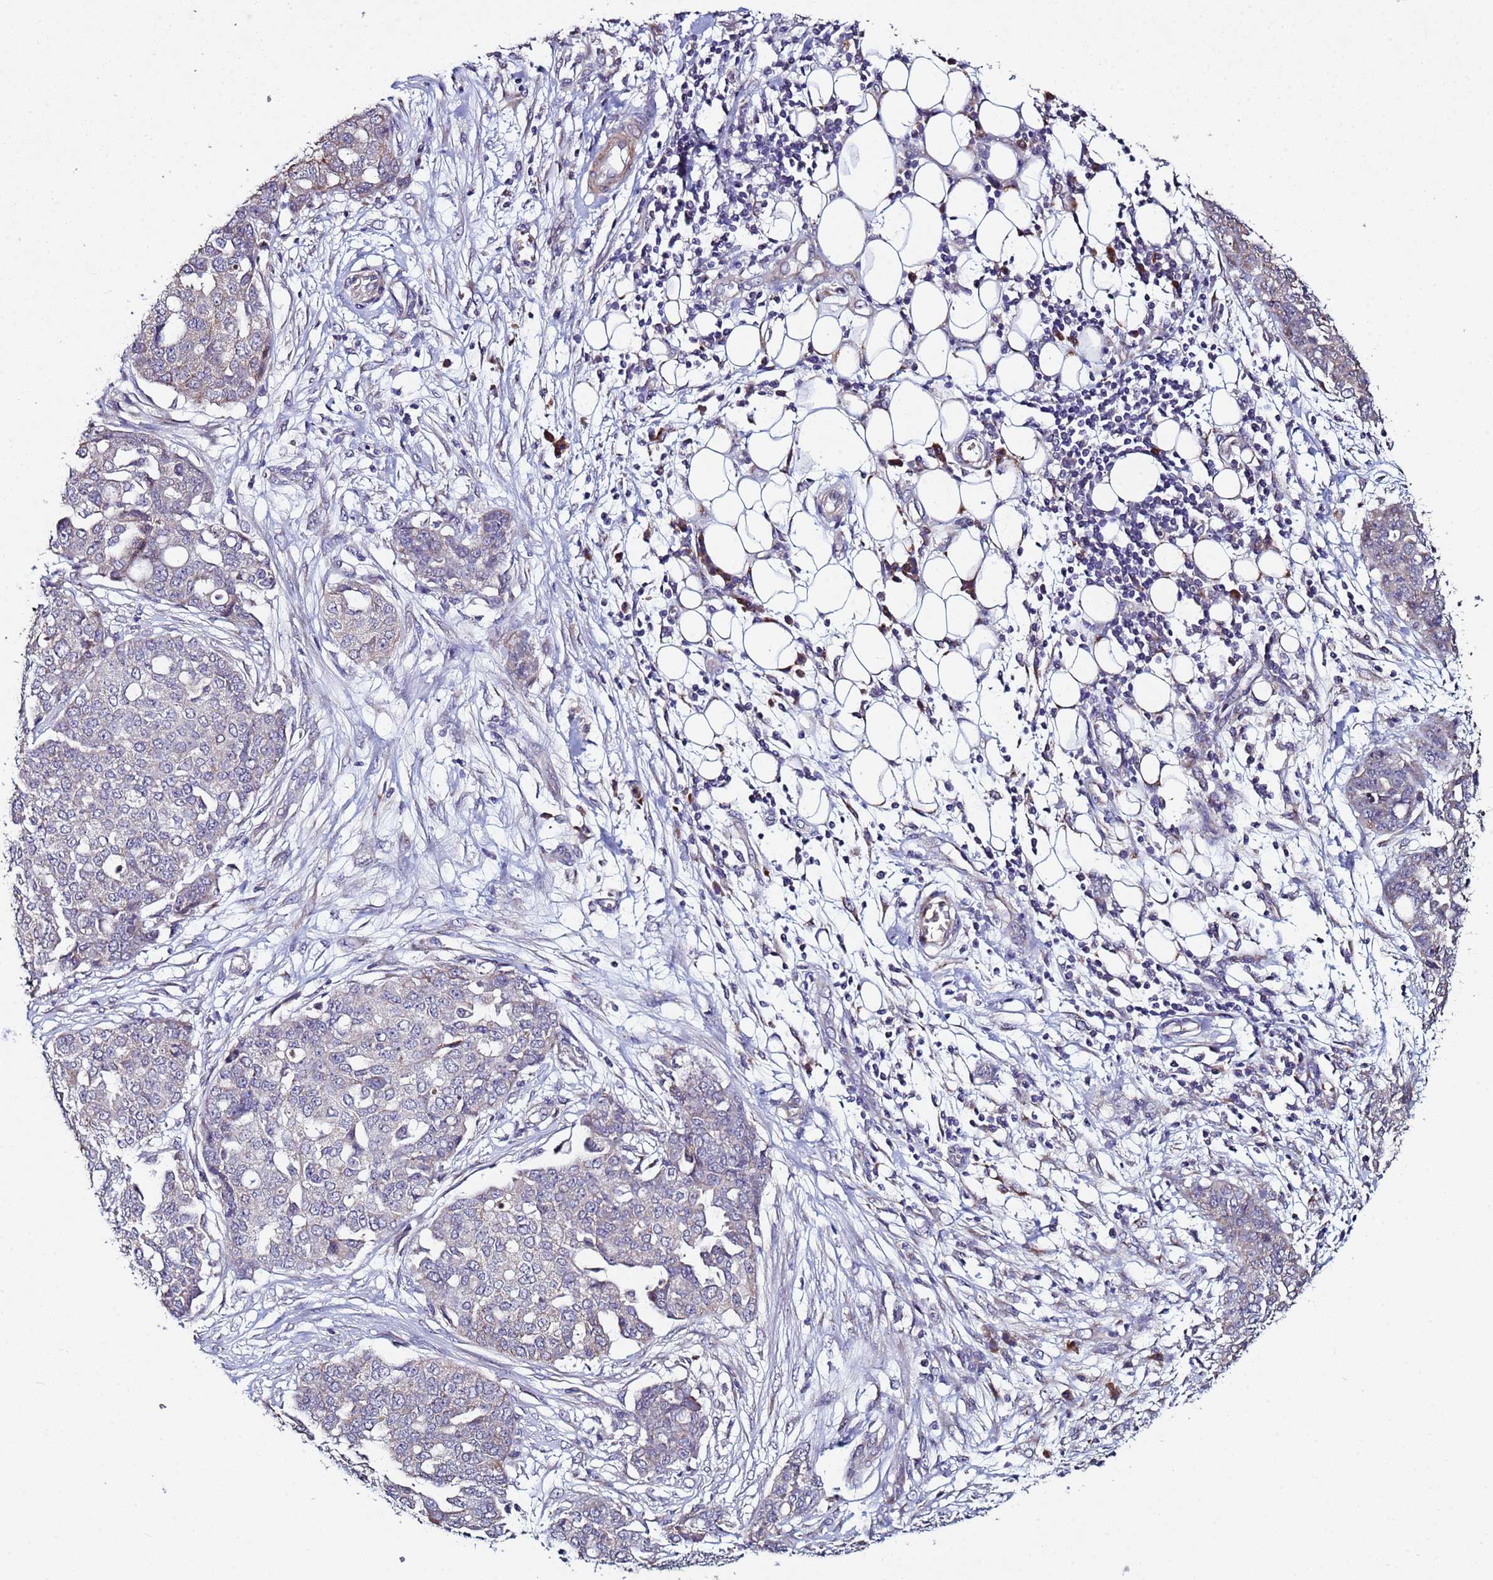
{"staining": {"intensity": "negative", "quantity": "none", "location": "none"}, "tissue": "ovarian cancer", "cell_type": "Tumor cells", "image_type": "cancer", "snomed": [{"axis": "morphology", "description": "Cystadenocarcinoma, serous, NOS"}, {"axis": "topography", "description": "Soft tissue"}, {"axis": "topography", "description": "Ovary"}], "caption": "High power microscopy image of an IHC micrograph of serous cystadenocarcinoma (ovarian), revealing no significant expression in tumor cells.", "gene": "CLHC1", "patient": {"sex": "female", "age": 57}}